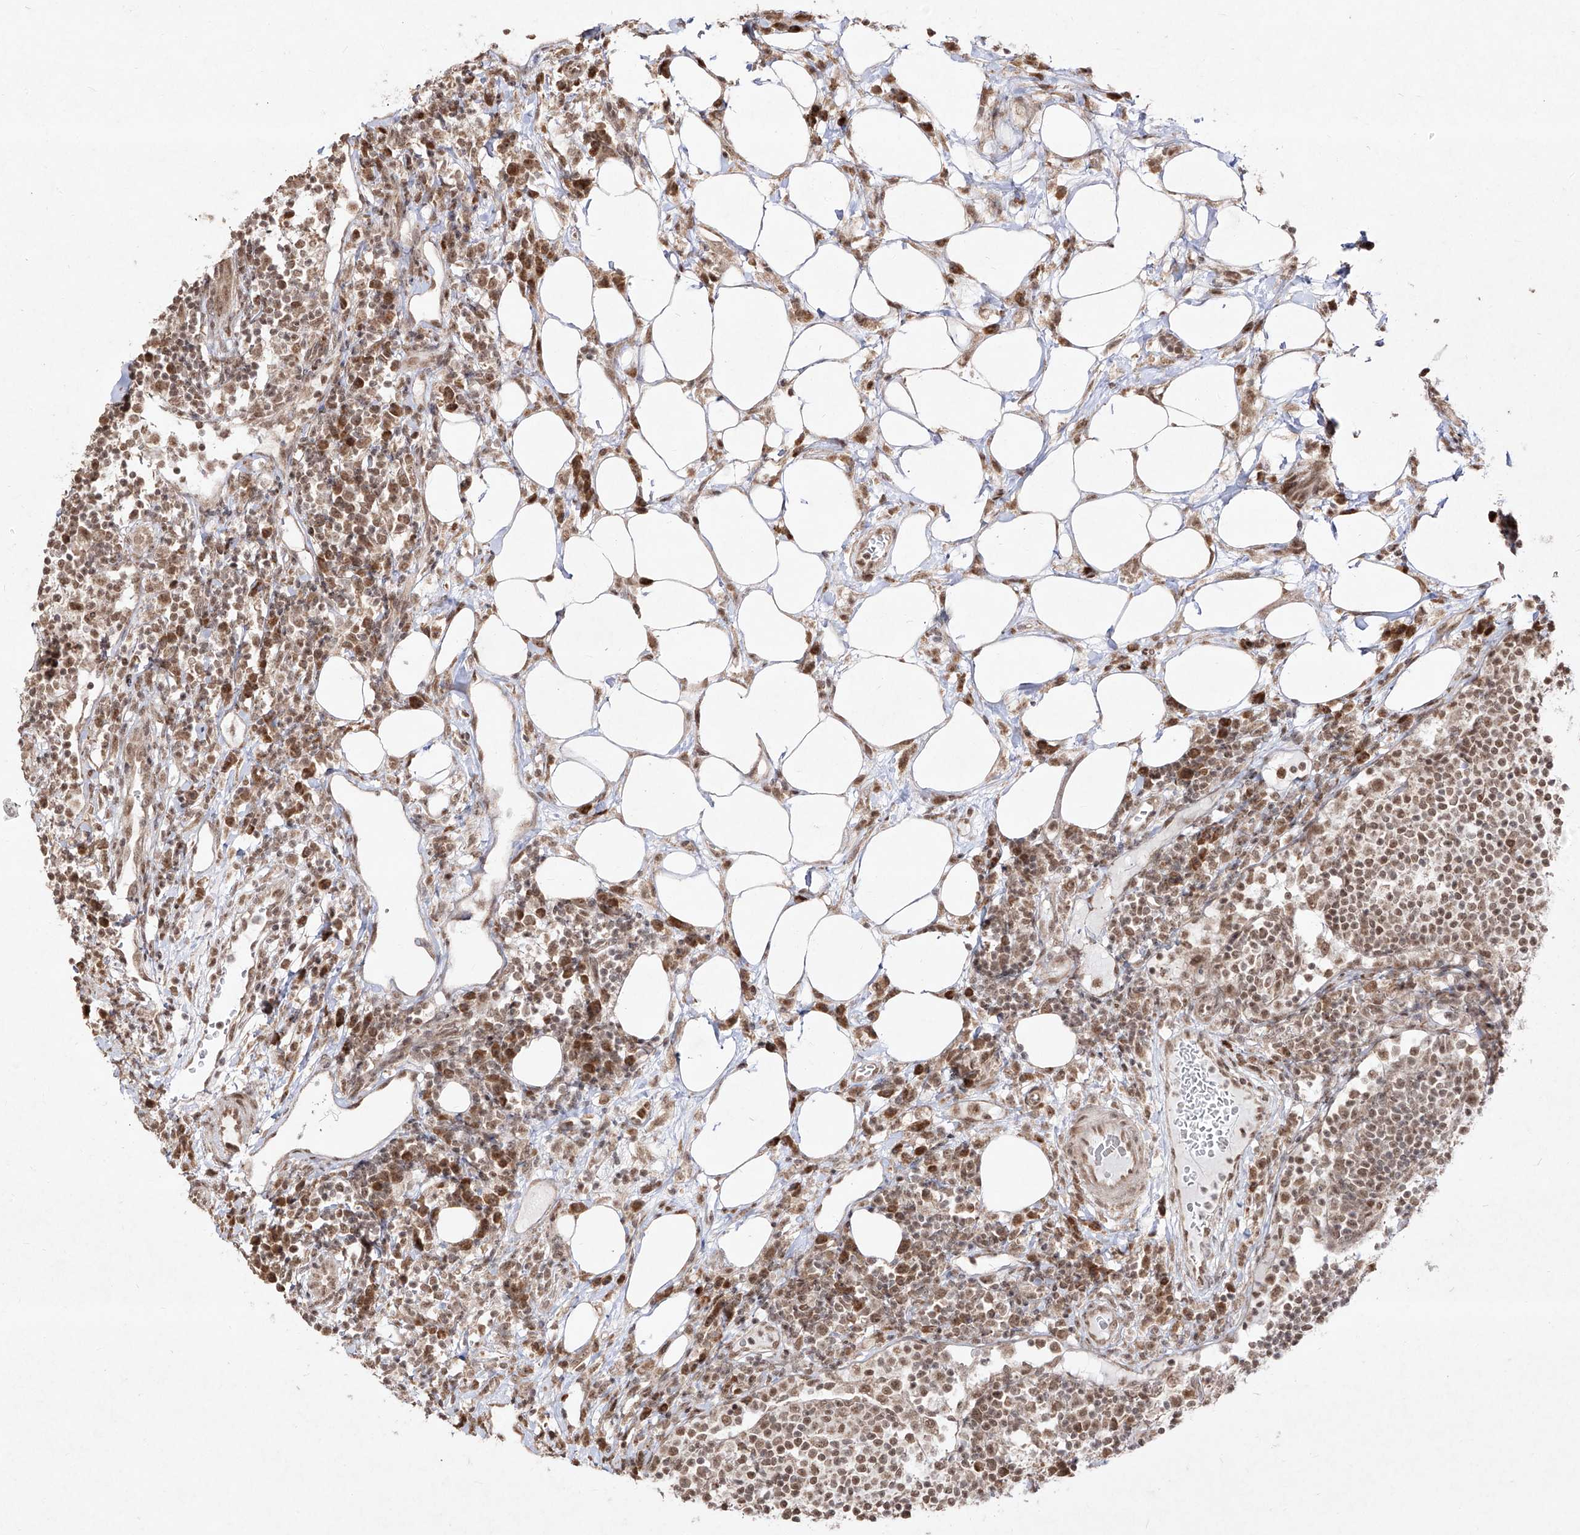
{"staining": {"intensity": "moderate", "quantity": ">75%", "location": "nuclear"}, "tissue": "lymph node", "cell_type": "Germinal center cells", "image_type": "normal", "snomed": [{"axis": "morphology", "description": "Normal tissue, NOS"}, {"axis": "topography", "description": "Lymph node"}], "caption": "Brown immunohistochemical staining in normal human lymph node shows moderate nuclear expression in approximately >75% of germinal center cells. Nuclei are stained in blue.", "gene": "SNRNP27", "patient": {"sex": "female", "age": 53}}